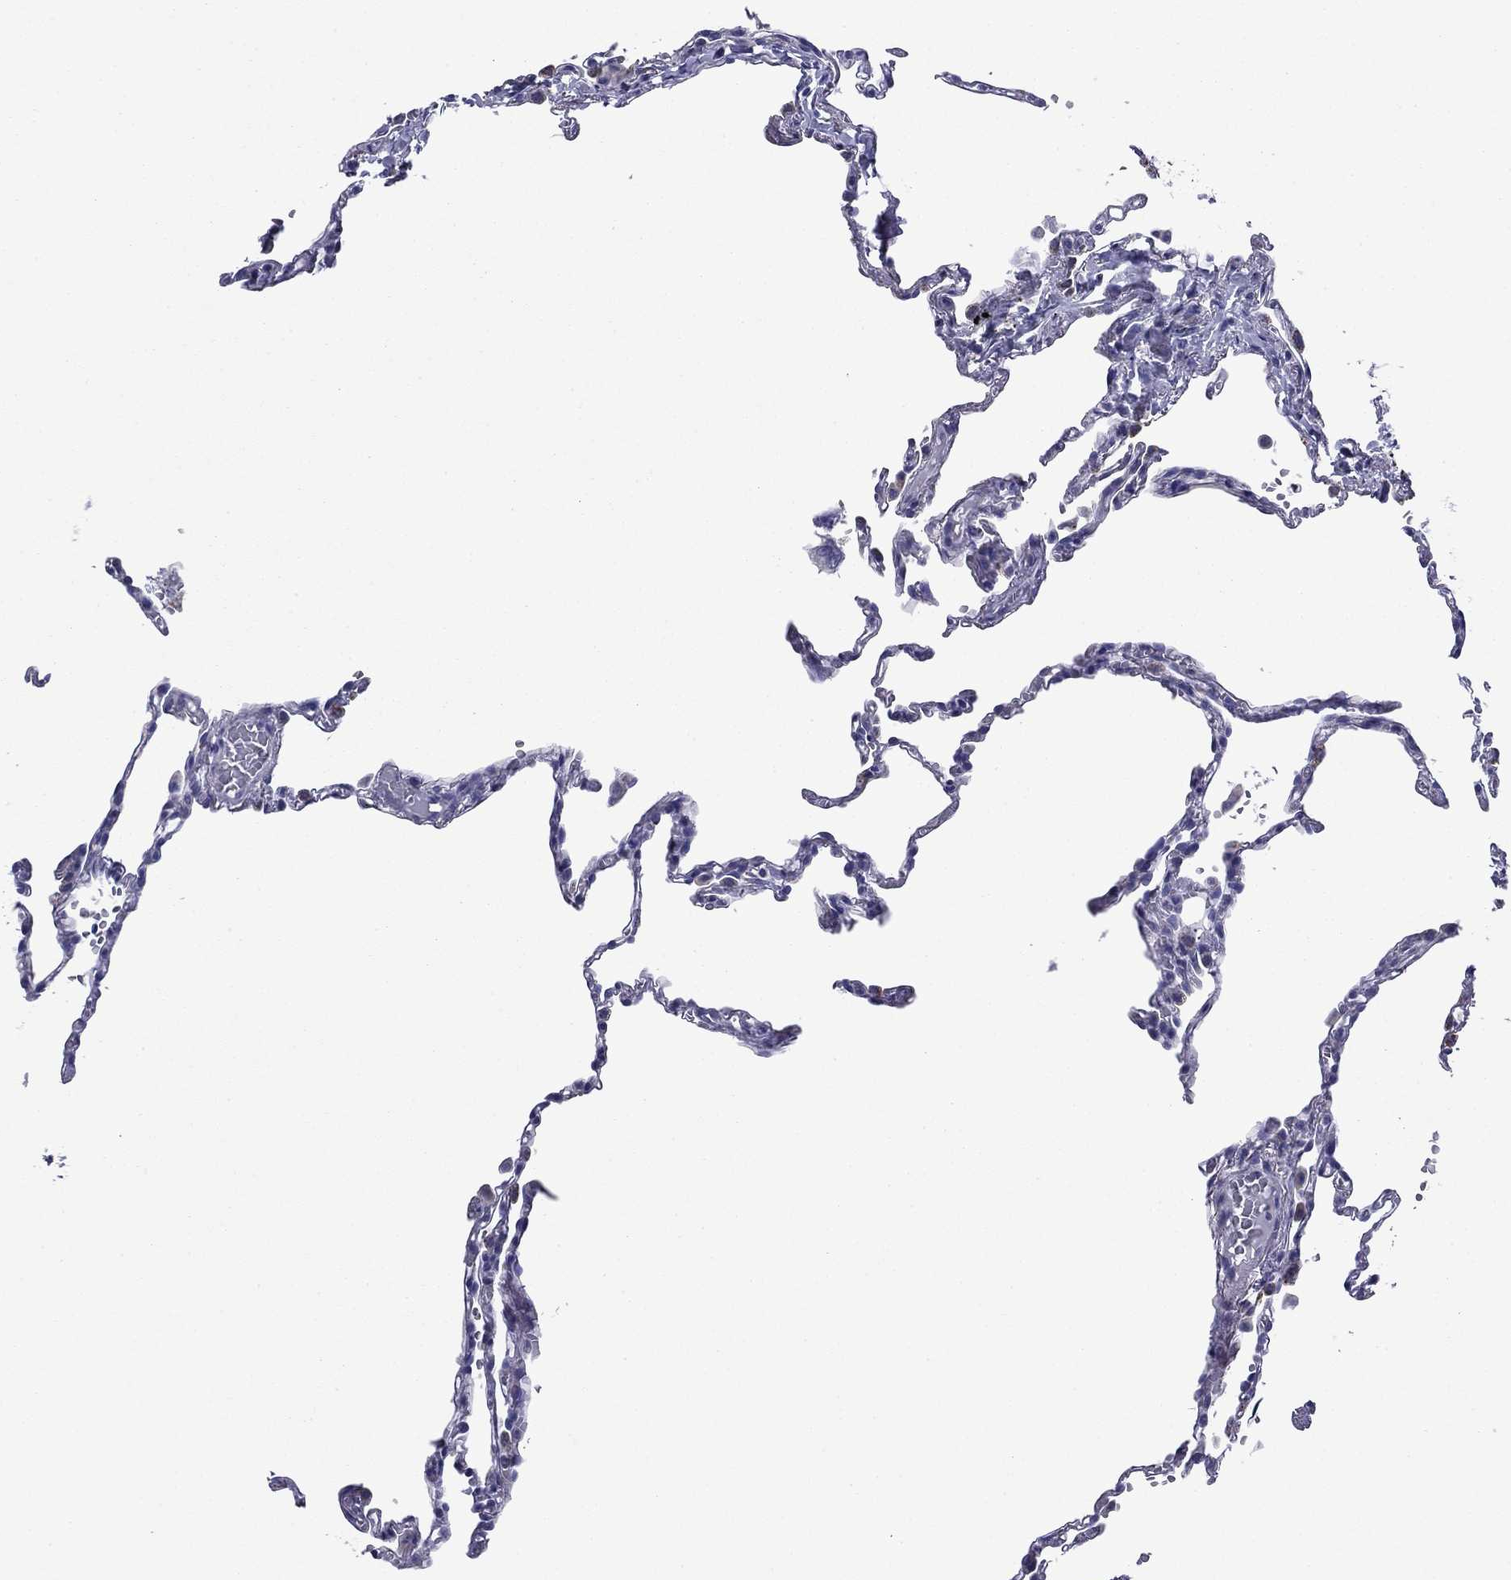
{"staining": {"intensity": "negative", "quantity": "none", "location": "none"}, "tissue": "lung", "cell_type": "Alveolar cells", "image_type": "normal", "snomed": [{"axis": "morphology", "description": "Normal tissue, NOS"}, {"axis": "topography", "description": "Lung"}], "caption": "IHC of unremarkable human lung exhibits no staining in alveolar cells.", "gene": "ACADSB", "patient": {"sex": "male", "age": 78}}